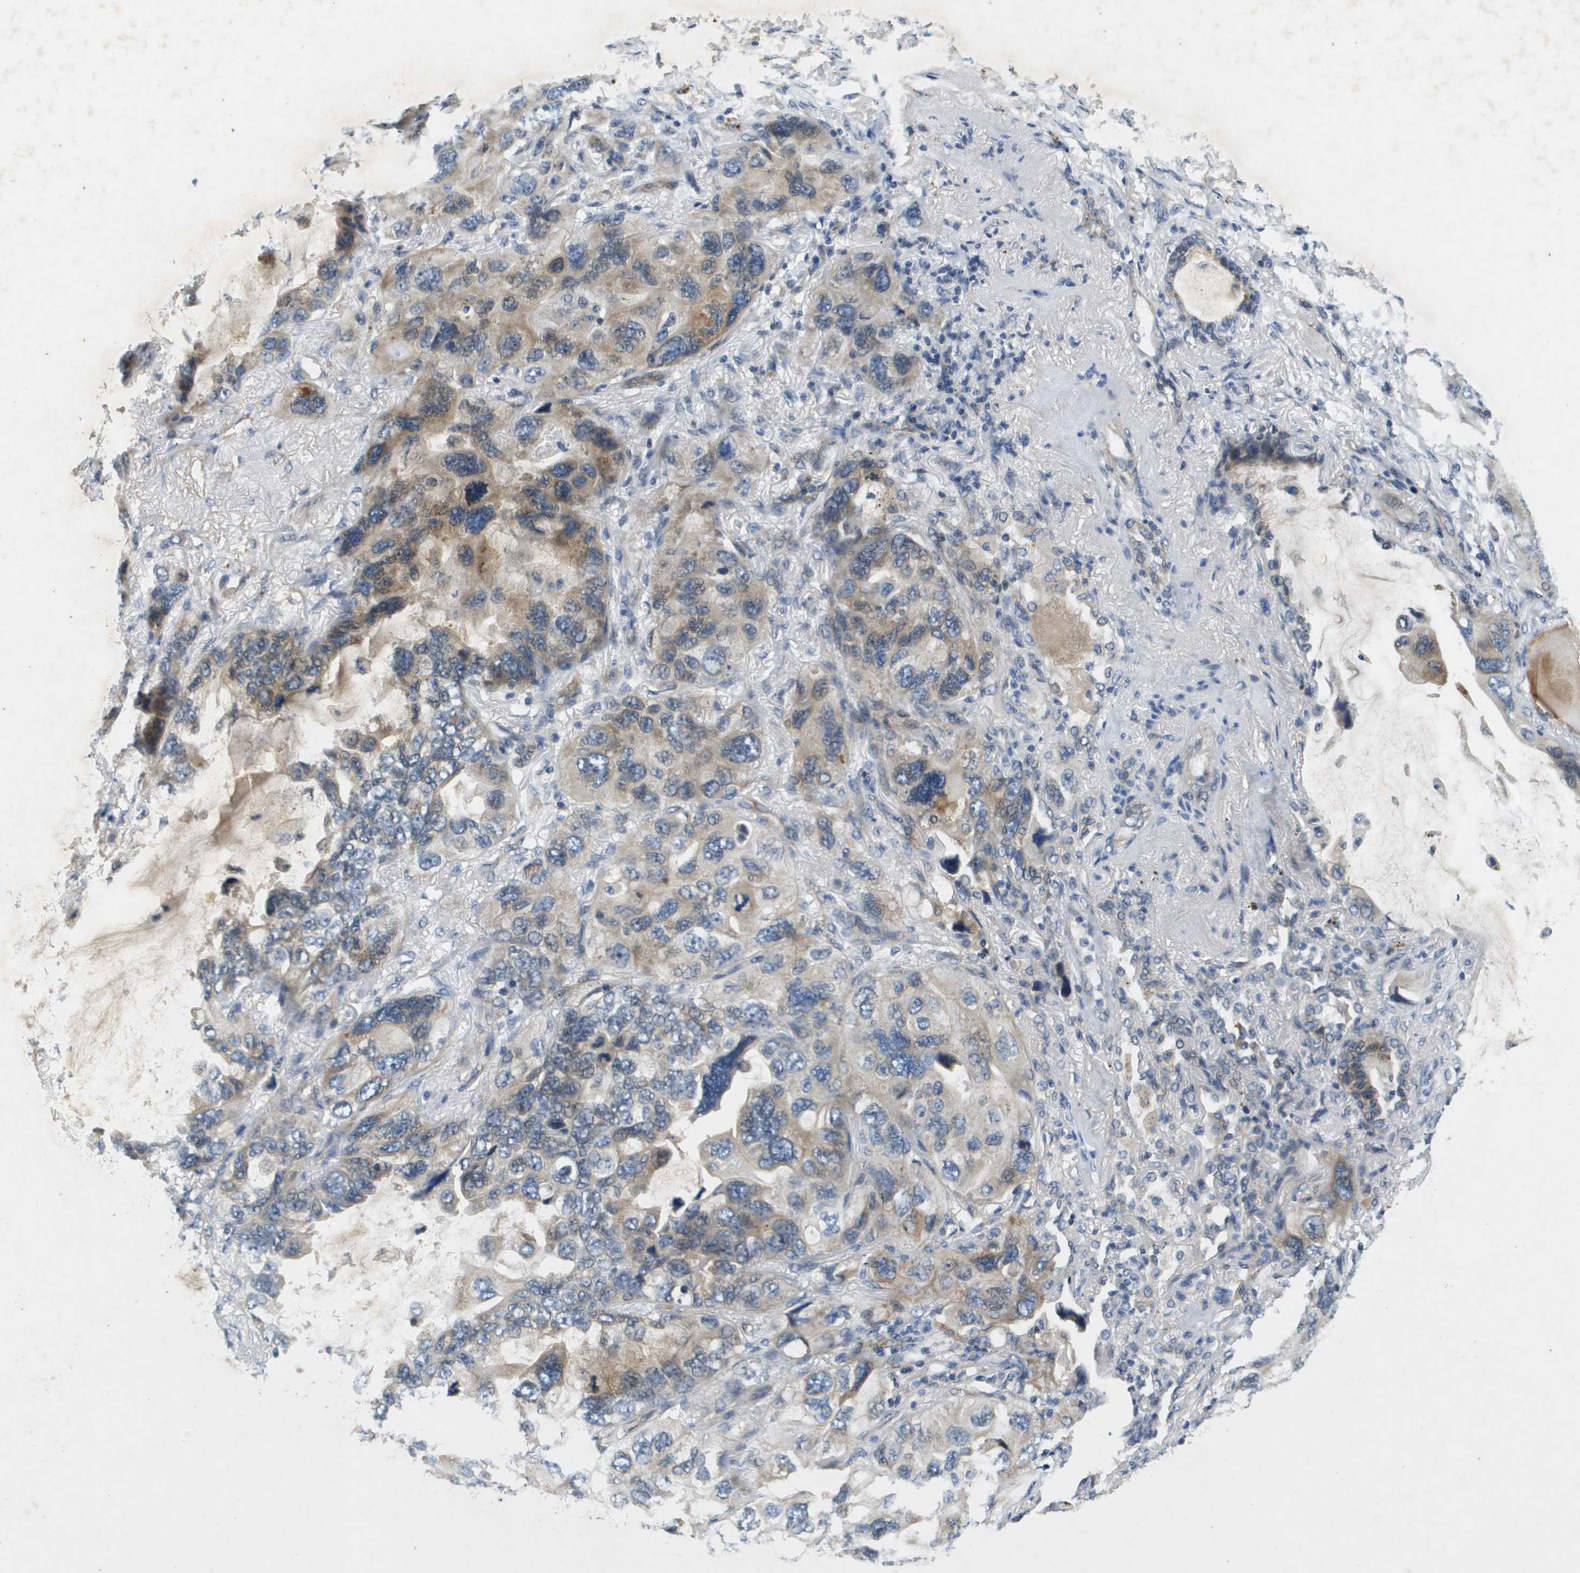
{"staining": {"intensity": "moderate", "quantity": "<25%", "location": "cytoplasmic/membranous"}, "tissue": "lung cancer", "cell_type": "Tumor cells", "image_type": "cancer", "snomed": [{"axis": "morphology", "description": "Squamous cell carcinoma, NOS"}, {"axis": "topography", "description": "Lung"}], "caption": "This micrograph demonstrates IHC staining of lung cancer (squamous cell carcinoma), with low moderate cytoplasmic/membranous positivity in approximately <25% of tumor cells.", "gene": "PGAP3", "patient": {"sex": "female", "age": 73}}